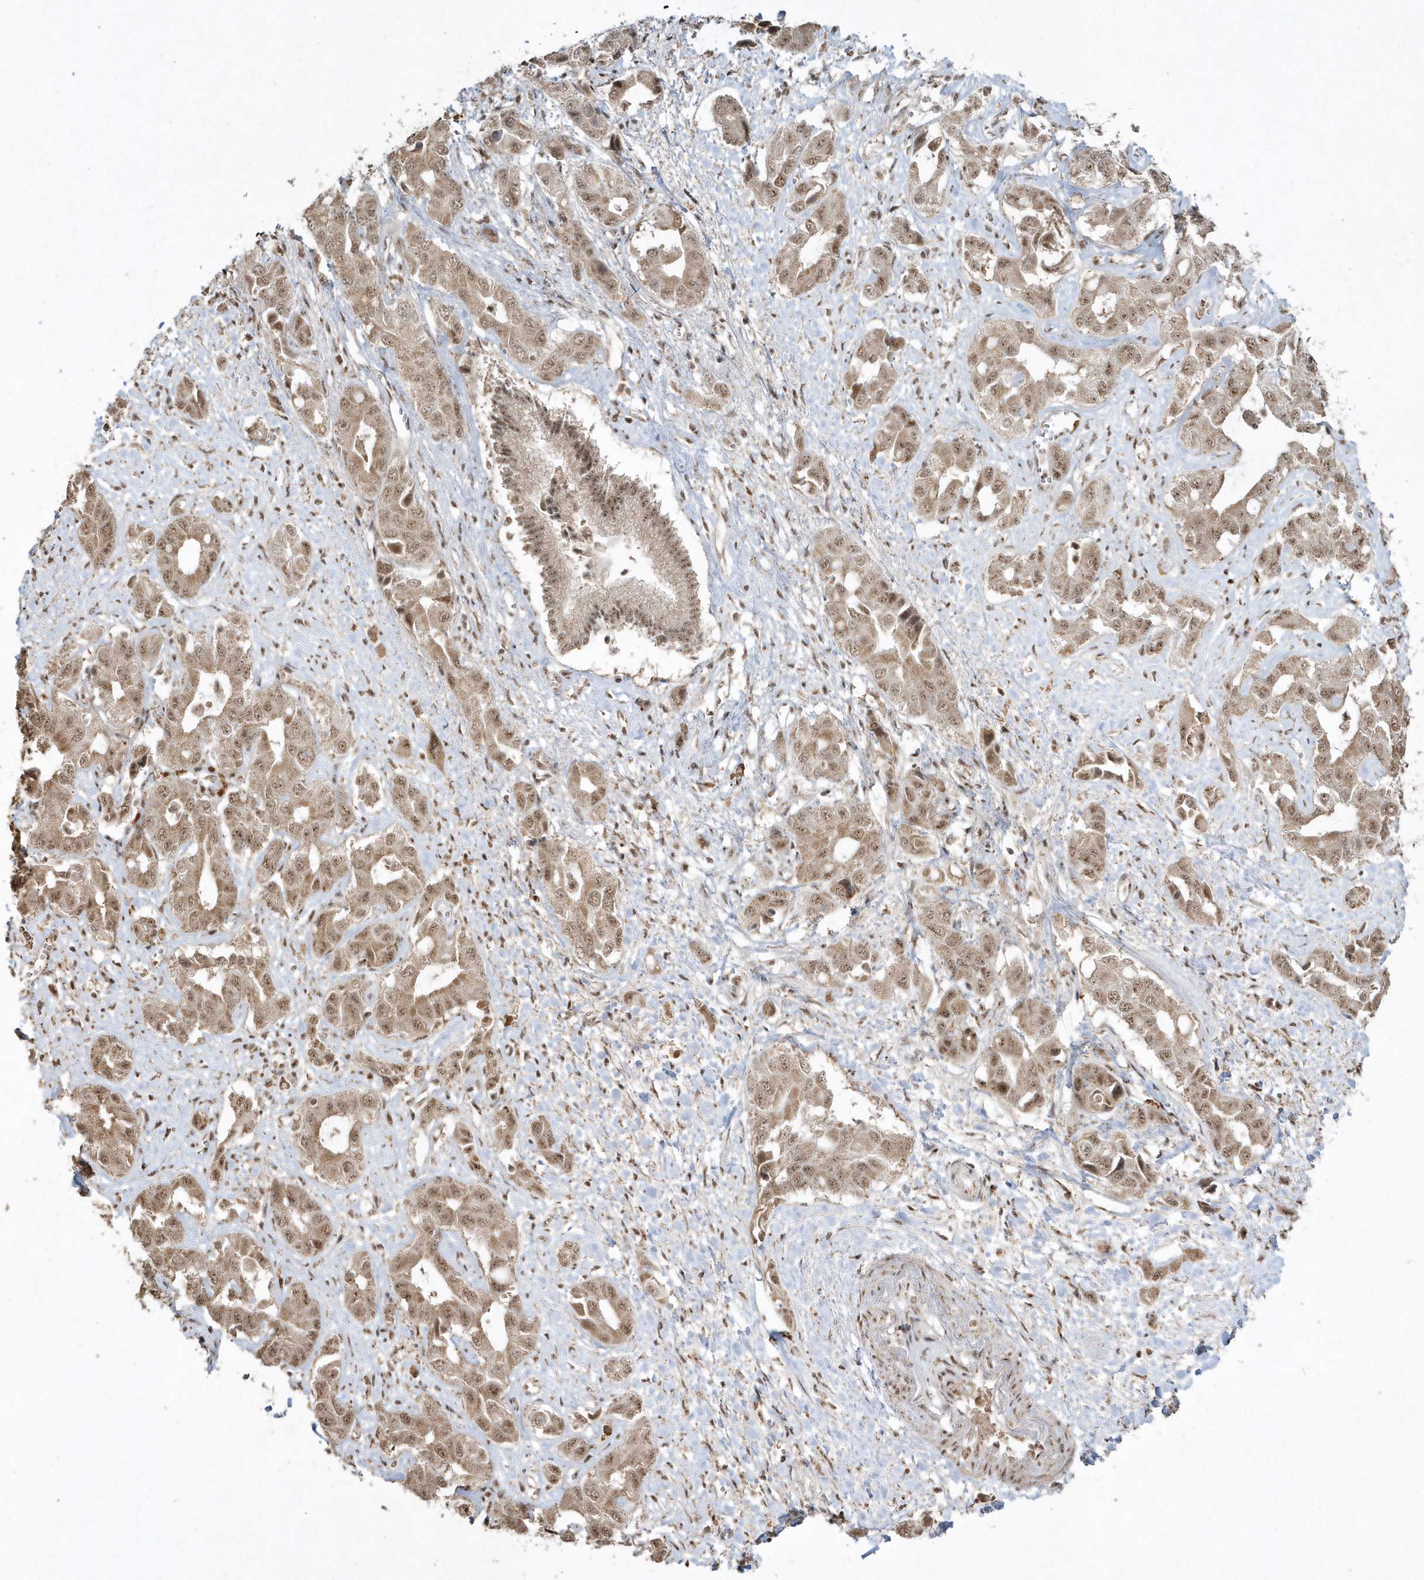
{"staining": {"intensity": "moderate", "quantity": ">75%", "location": "nuclear"}, "tissue": "liver cancer", "cell_type": "Tumor cells", "image_type": "cancer", "snomed": [{"axis": "morphology", "description": "Cholangiocarcinoma"}, {"axis": "topography", "description": "Liver"}], "caption": "Liver cancer (cholangiocarcinoma) stained for a protein (brown) displays moderate nuclear positive staining in about >75% of tumor cells.", "gene": "POLR3B", "patient": {"sex": "female", "age": 52}}